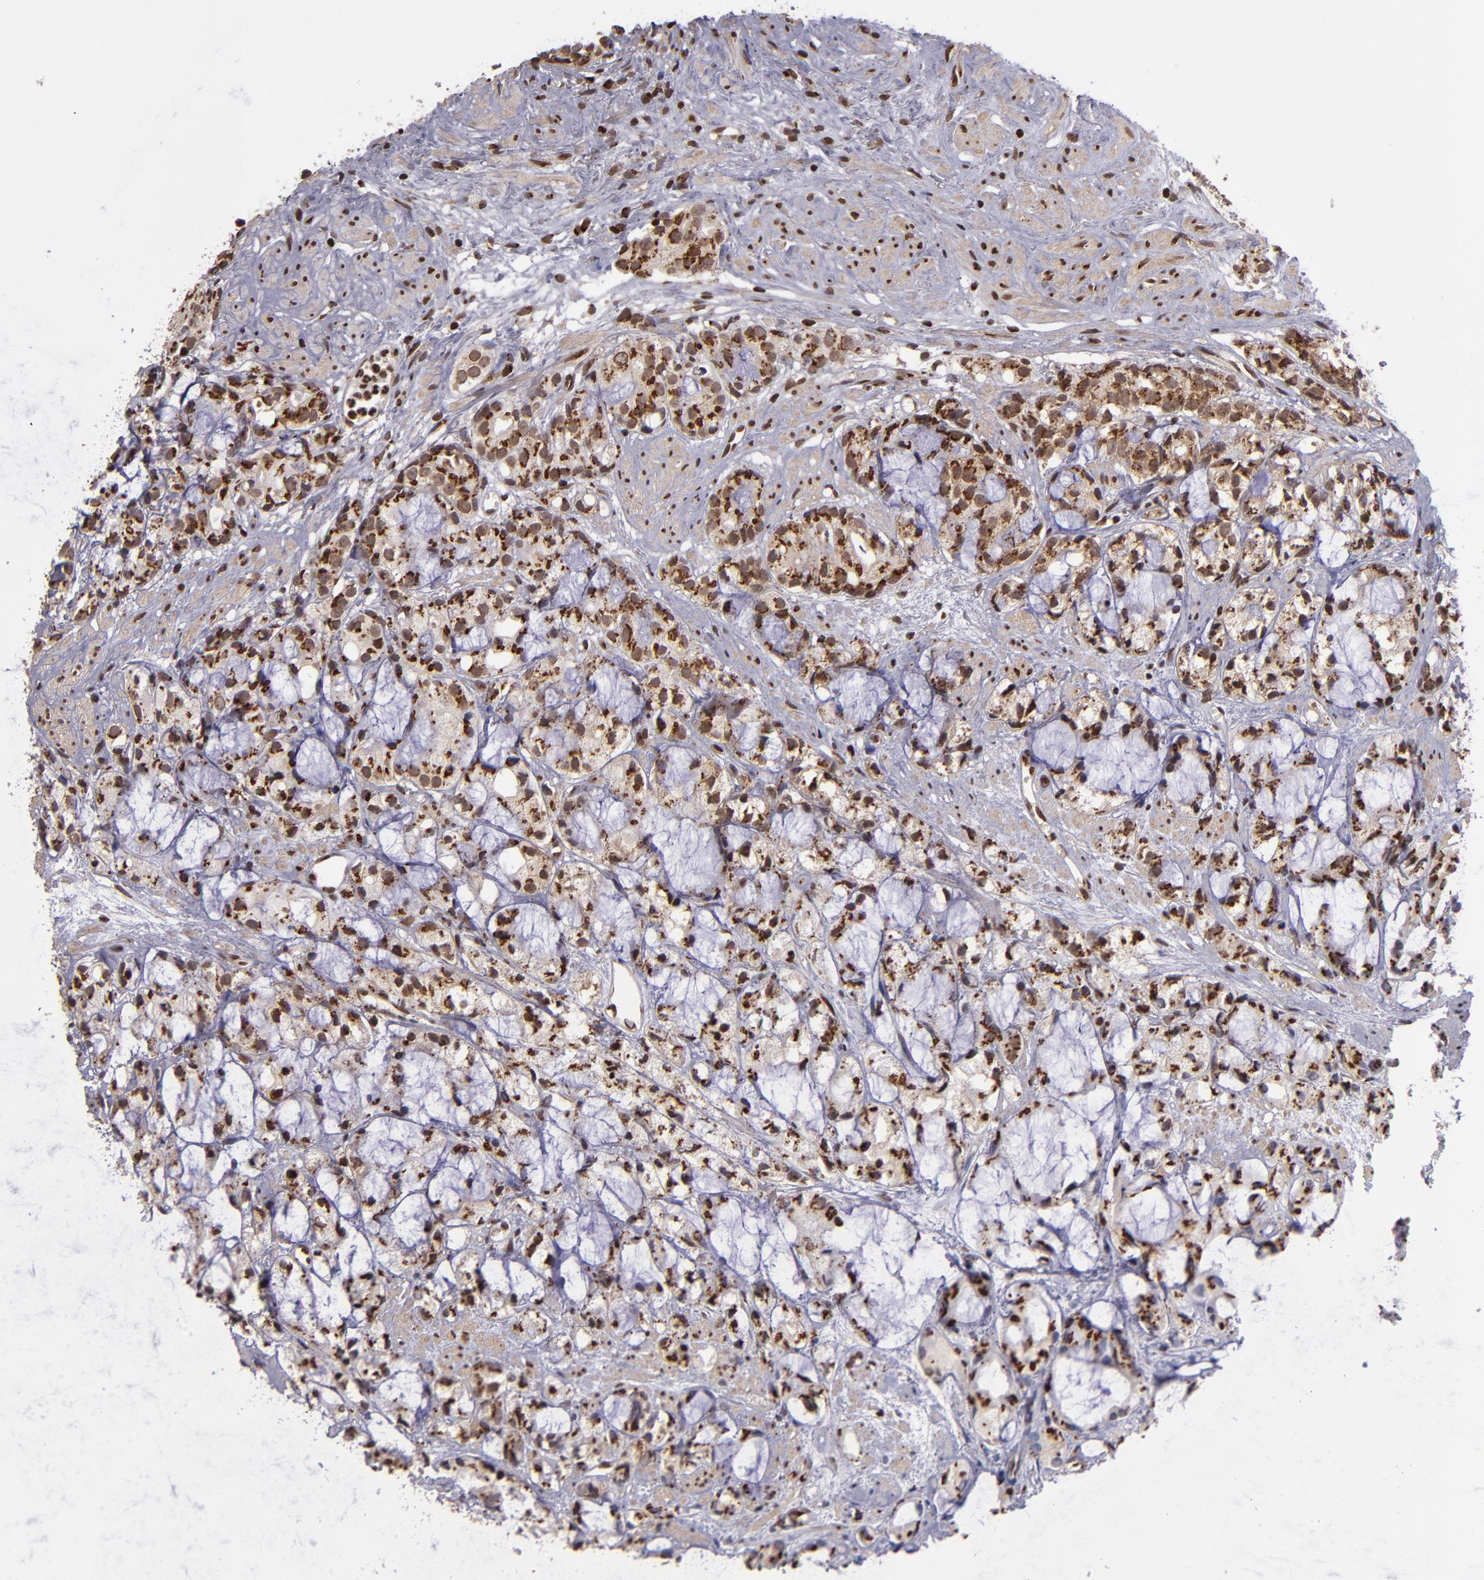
{"staining": {"intensity": "strong", "quantity": ">75%", "location": "cytoplasmic/membranous,nuclear"}, "tissue": "prostate cancer", "cell_type": "Tumor cells", "image_type": "cancer", "snomed": [{"axis": "morphology", "description": "Adenocarcinoma, High grade"}, {"axis": "topography", "description": "Prostate"}], "caption": "Prostate cancer stained for a protein (brown) demonstrates strong cytoplasmic/membranous and nuclear positive positivity in about >75% of tumor cells.", "gene": "CSDC2", "patient": {"sex": "male", "age": 85}}